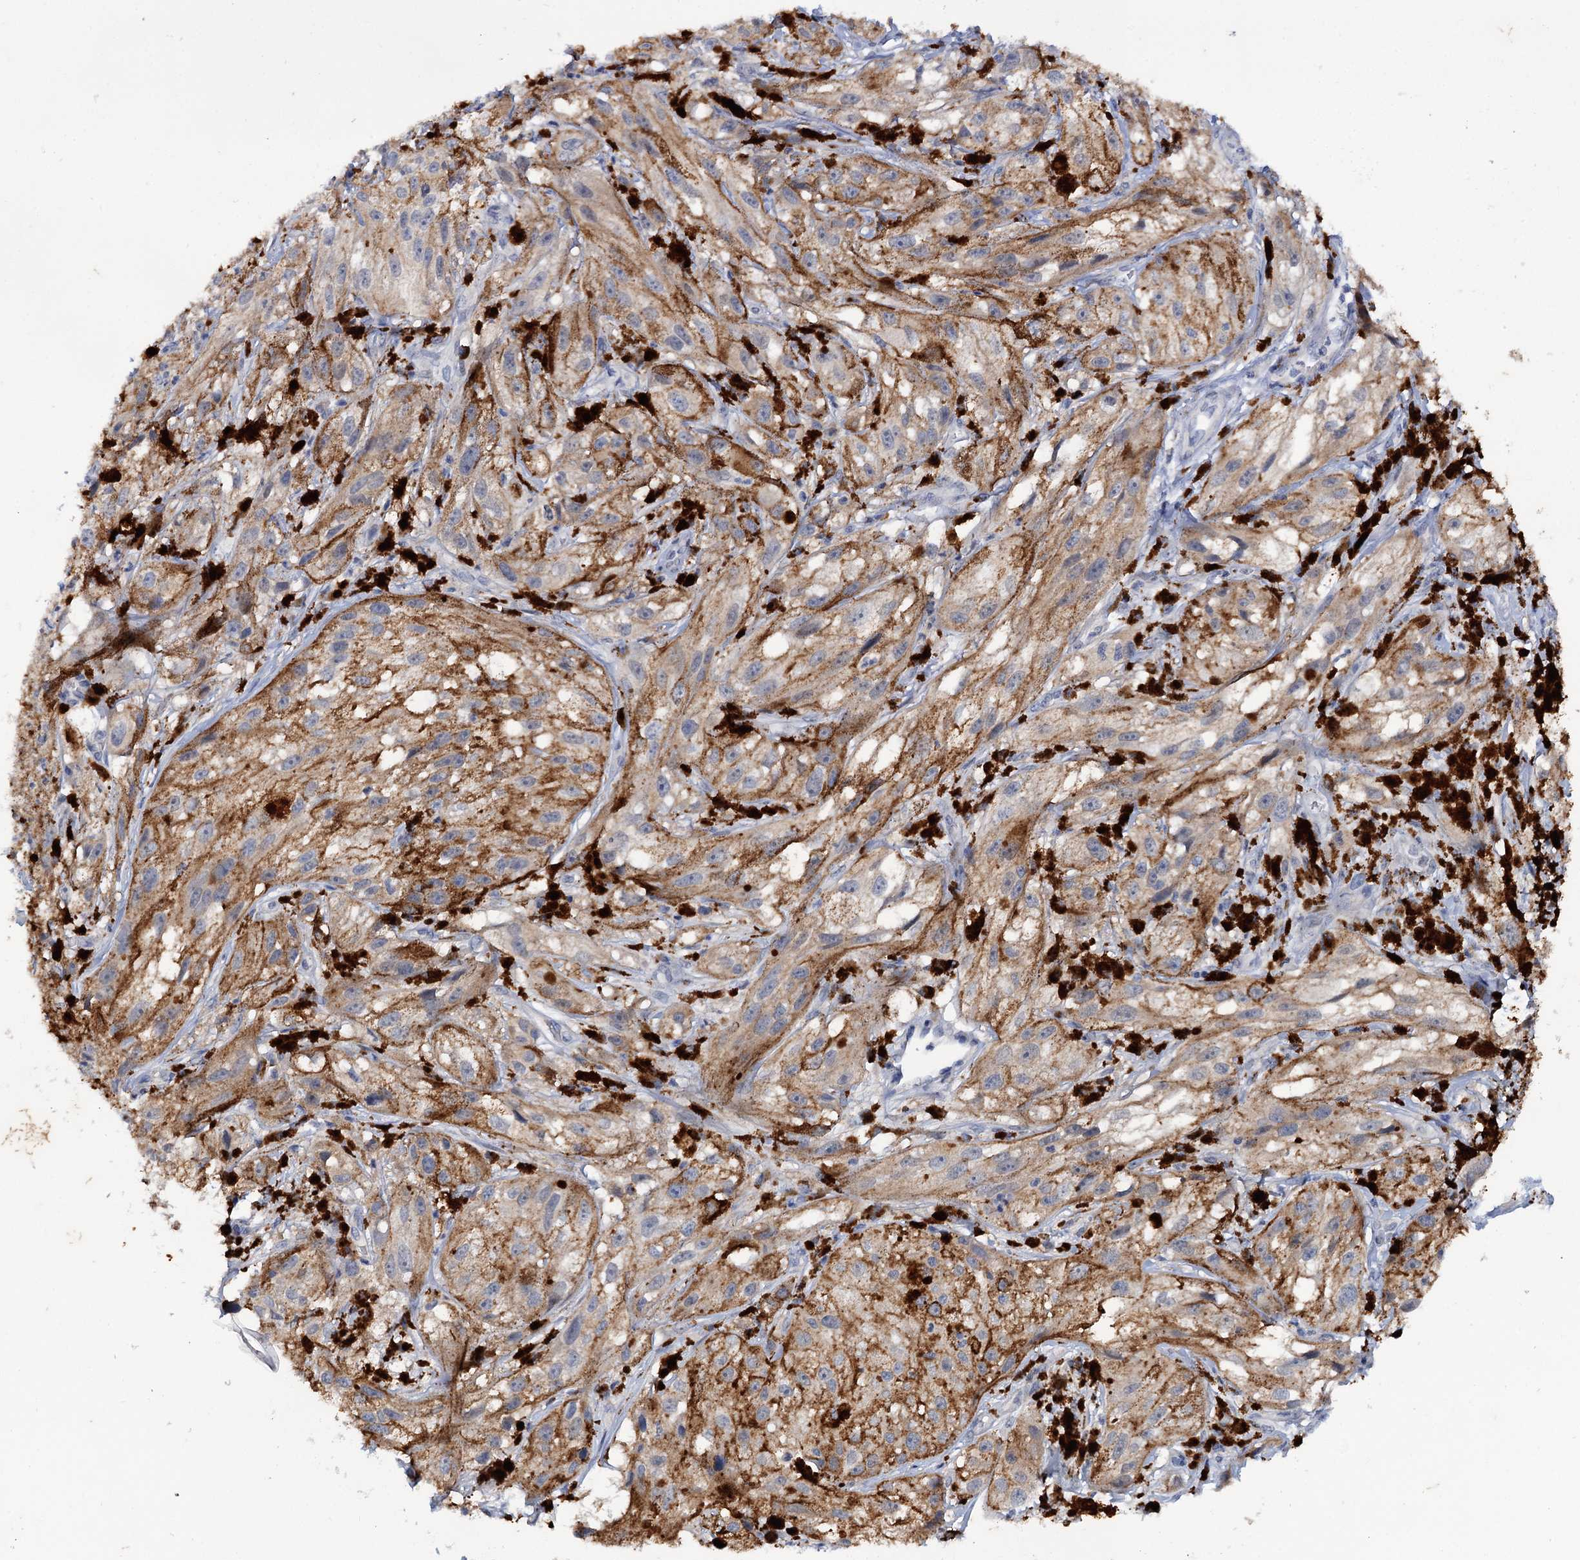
{"staining": {"intensity": "negative", "quantity": "none", "location": "none"}, "tissue": "melanoma", "cell_type": "Tumor cells", "image_type": "cancer", "snomed": [{"axis": "morphology", "description": "Malignant melanoma, NOS"}, {"axis": "topography", "description": "Skin"}], "caption": "Melanoma stained for a protein using IHC exhibits no positivity tumor cells.", "gene": "MID1IP1", "patient": {"sex": "male", "age": 88}}